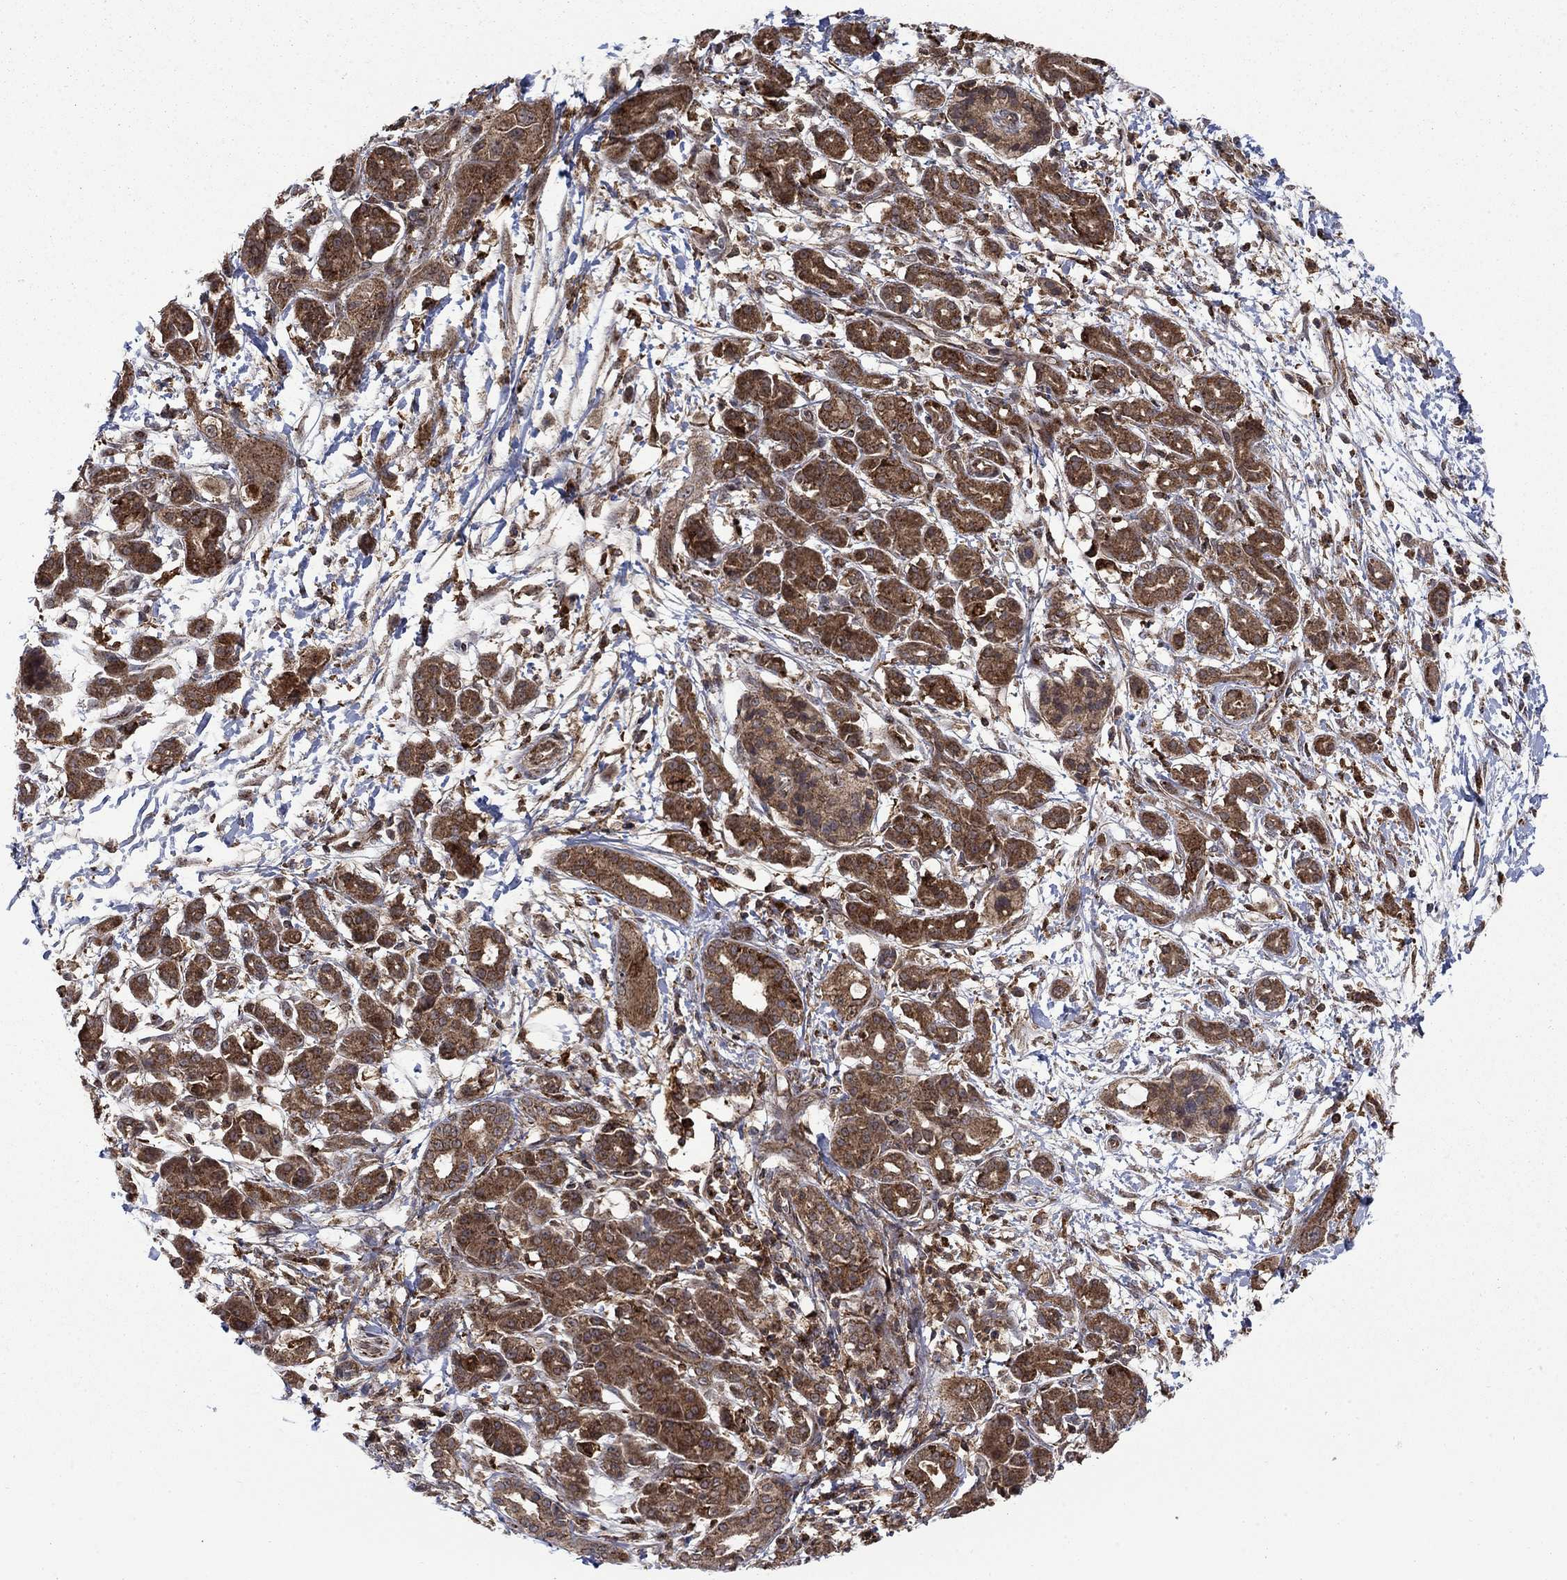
{"staining": {"intensity": "strong", "quantity": "25%-75%", "location": "cytoplasmic/membranous"}, "tissue": "pancreatic cancer", "cell_type": "Tumor cells", "image_type": "cancer", "snomed": [{"axis": "morphology", "description": "Adenocarcinoma, NOS"}, {"axis": "topography", "description": "Pancreas"}], "caption": "There is high levels of strong cytoplasmic/membranous staining in tumor cells of pancreatic adenocarcinoma, as demonstrated by immunohistochemical staining (brown color).", "gene": "IFI35", "patient": {"sex": "male", "age": 72}}